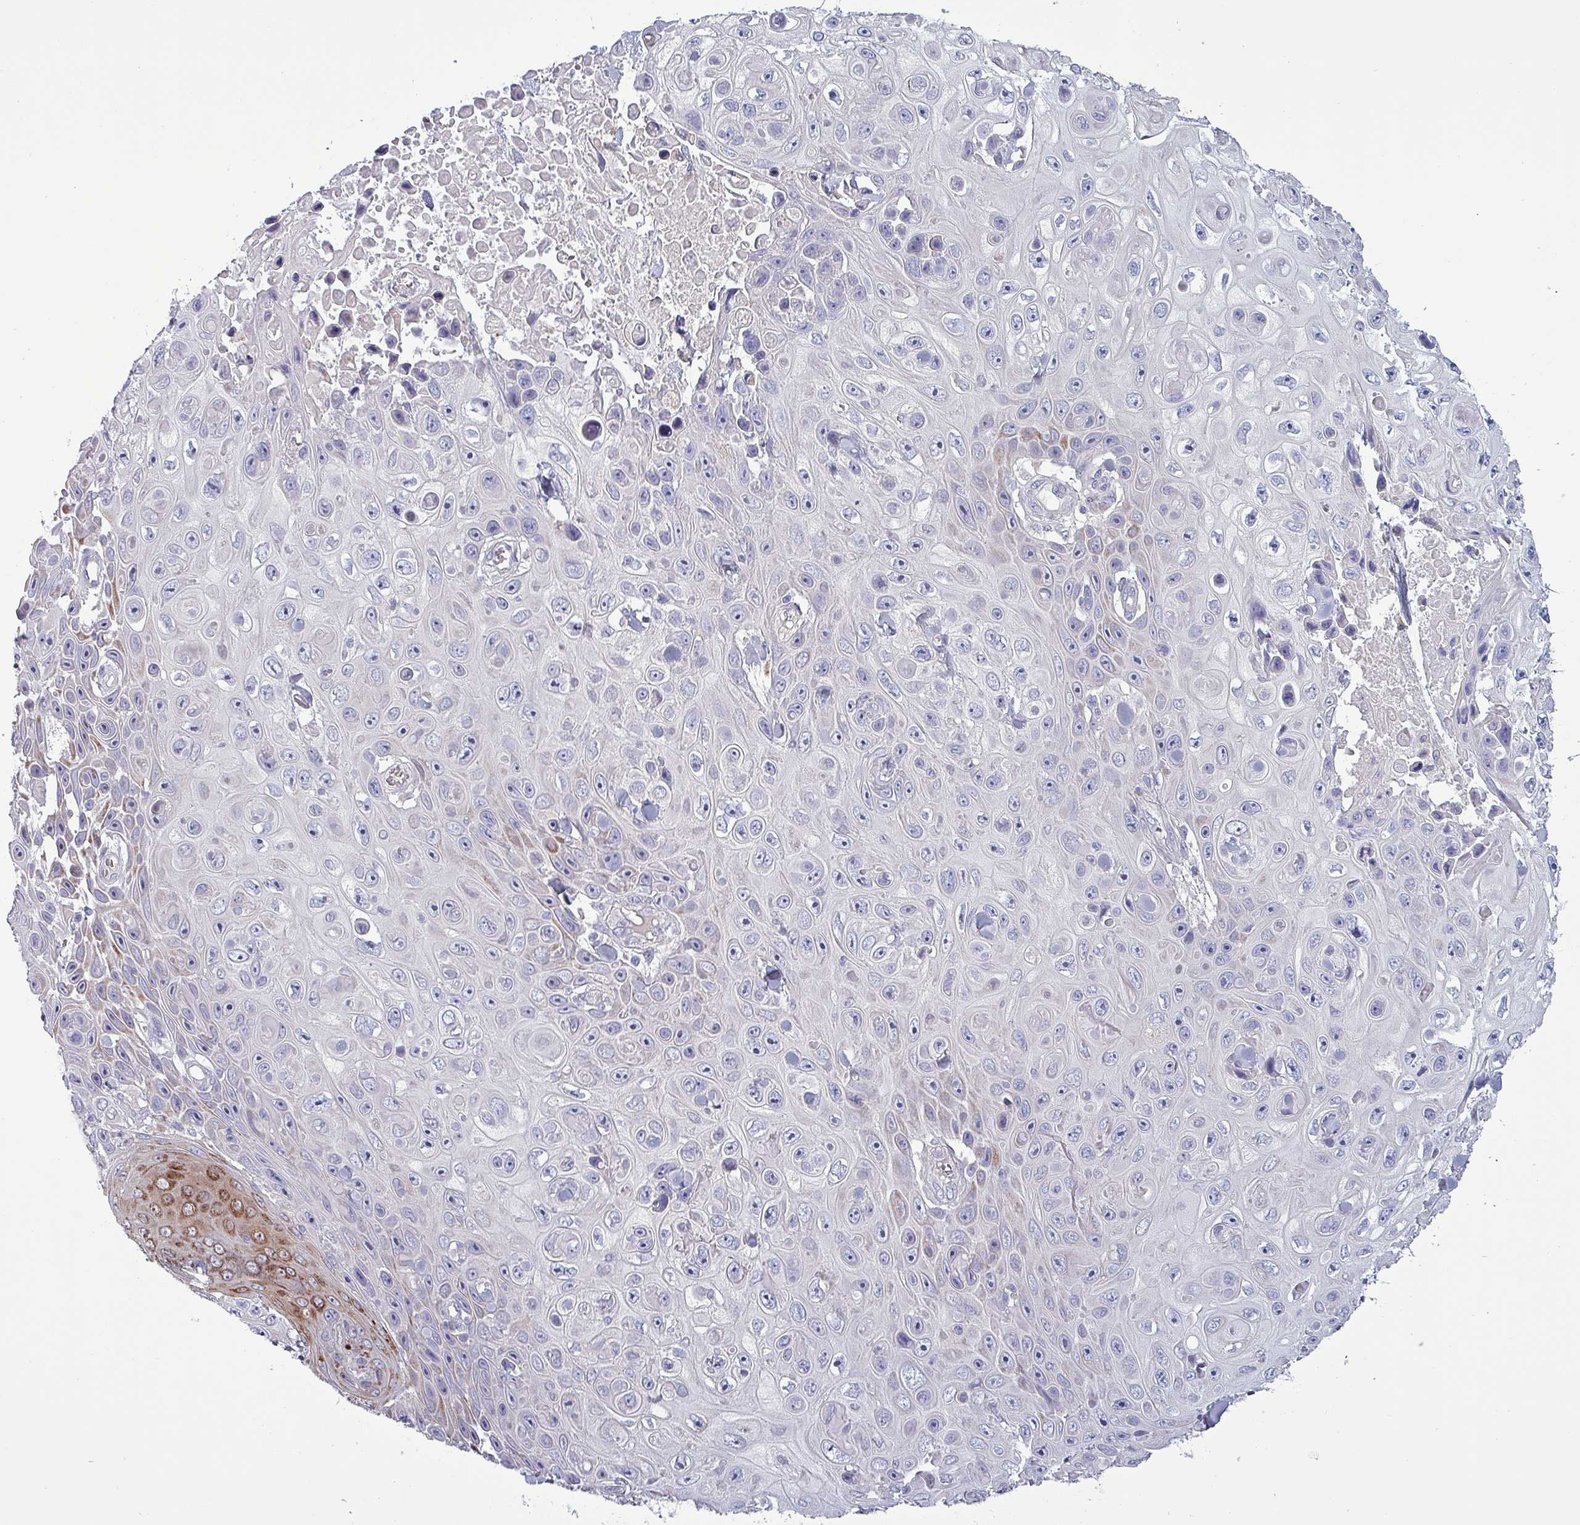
{"staining": {"intensity": "negative", "quantity": "none", "location": "none"}, "tissue": "skin cancer", "cell_type": "Tumor cells", "image_type": "cancer", "snomed": [{"axis": "morphology", "description": "Squamous cell carcinoma, NOS"}, {"axis": "topography", "description": "Skin"}], "caption": "An image of squamous cell carcinoma (skin) stained for a protein demonstrates no brown staining in tumor cells. (Brightfield microscopy of DAB (3,3'-diaminobenzidine) IHC at high magnification).", "gene": "HSD3B7", "patient": {"sex": "male", "age": 82}}